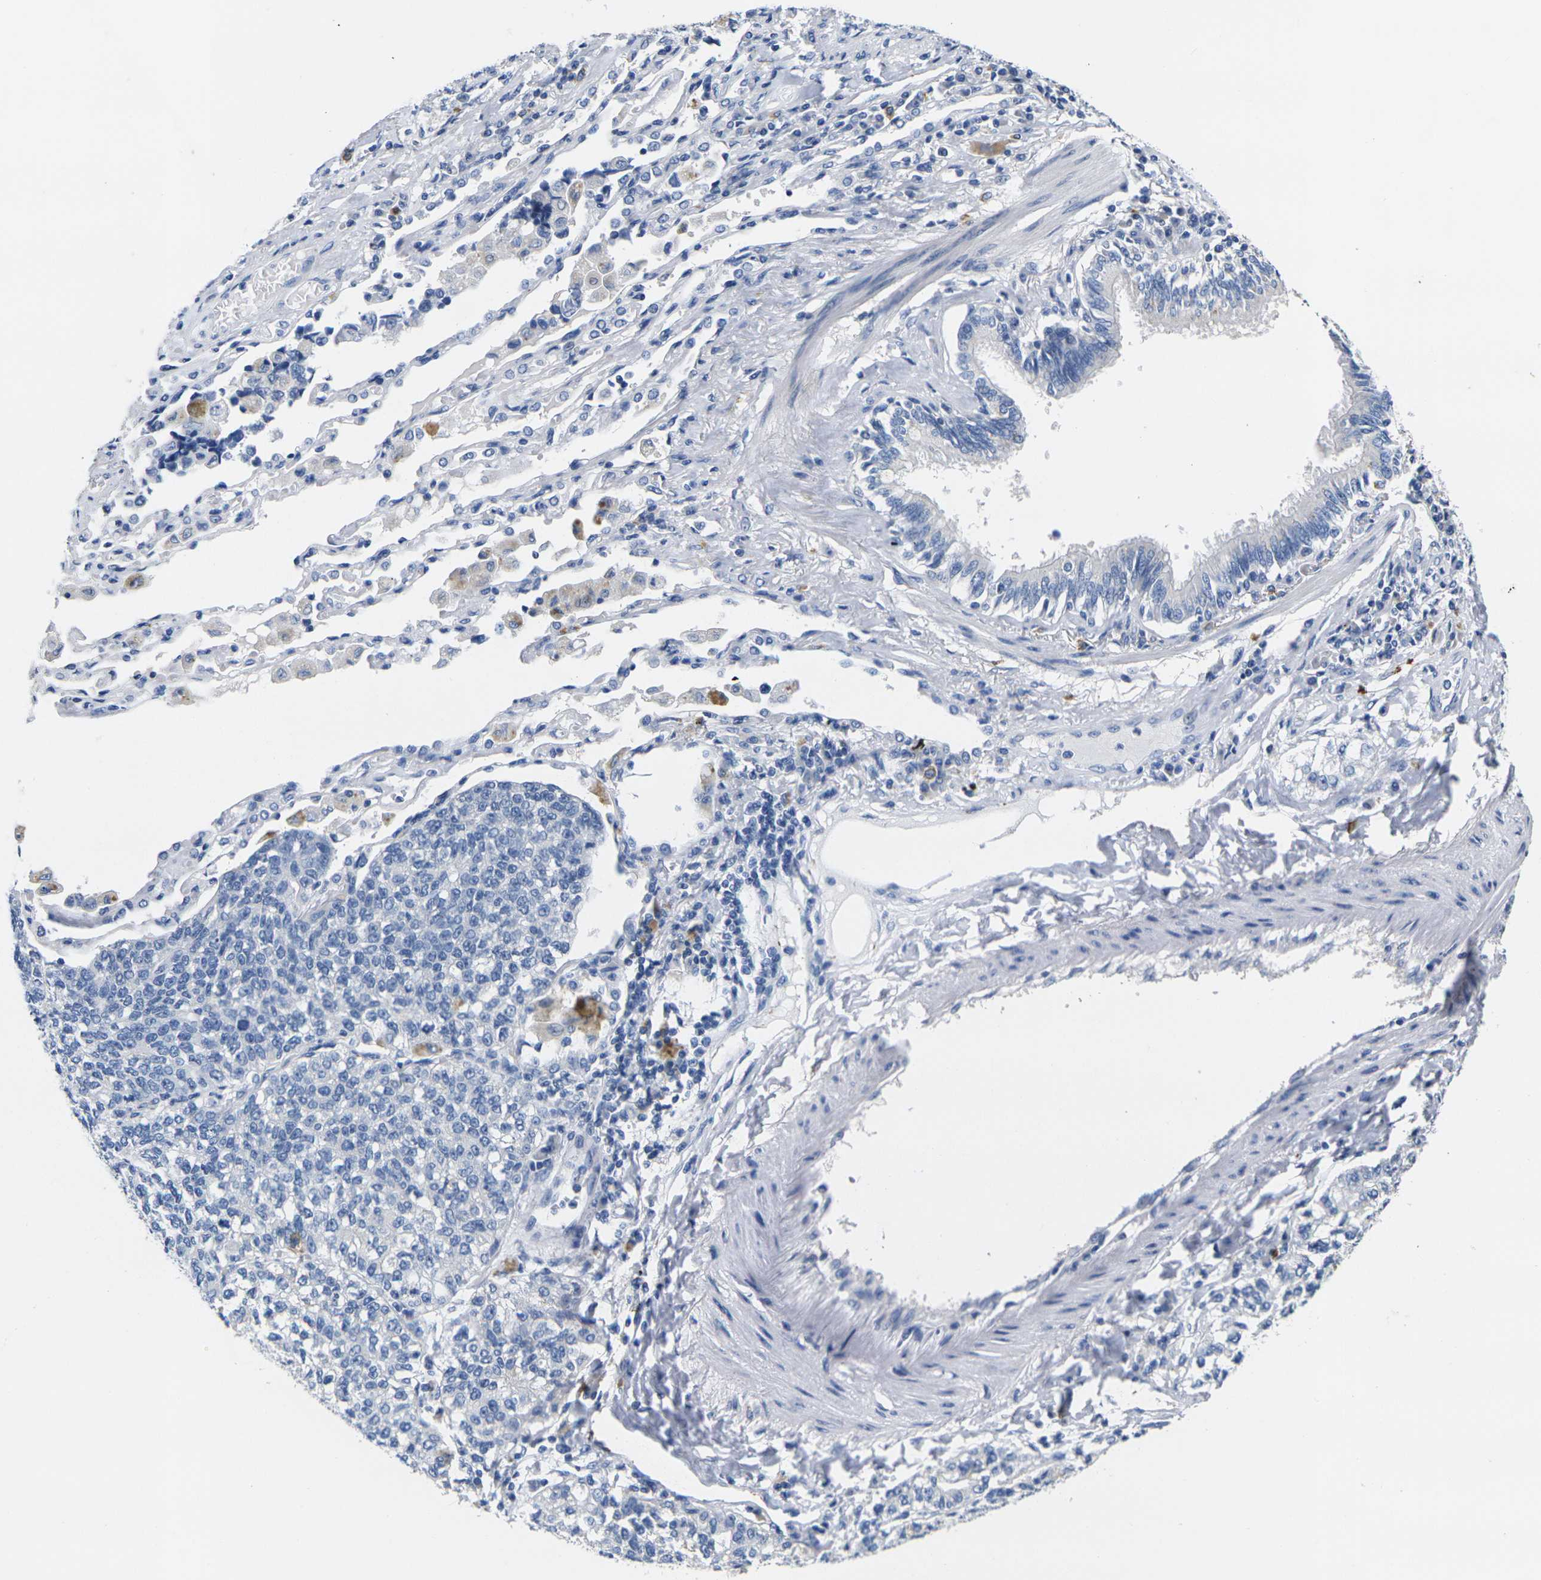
{"staining": {"intensity": "negative", "quantity": "none", "location": "none"}, "tissue": "lung cancer", "cell_type": "Tumor cells", "image_type": "cancer", "snomed": [{"axis": "morphology", "description": "Adenocarcinoma, NOS"}, {"axis": "topography", "description": "Lung"}], "caption": "Lung cancer was stained to show a protein in brown. There is no significant expression in tumor cells.", "gene": "NOCT", "patient": {"sex": "male", "age": 49}}